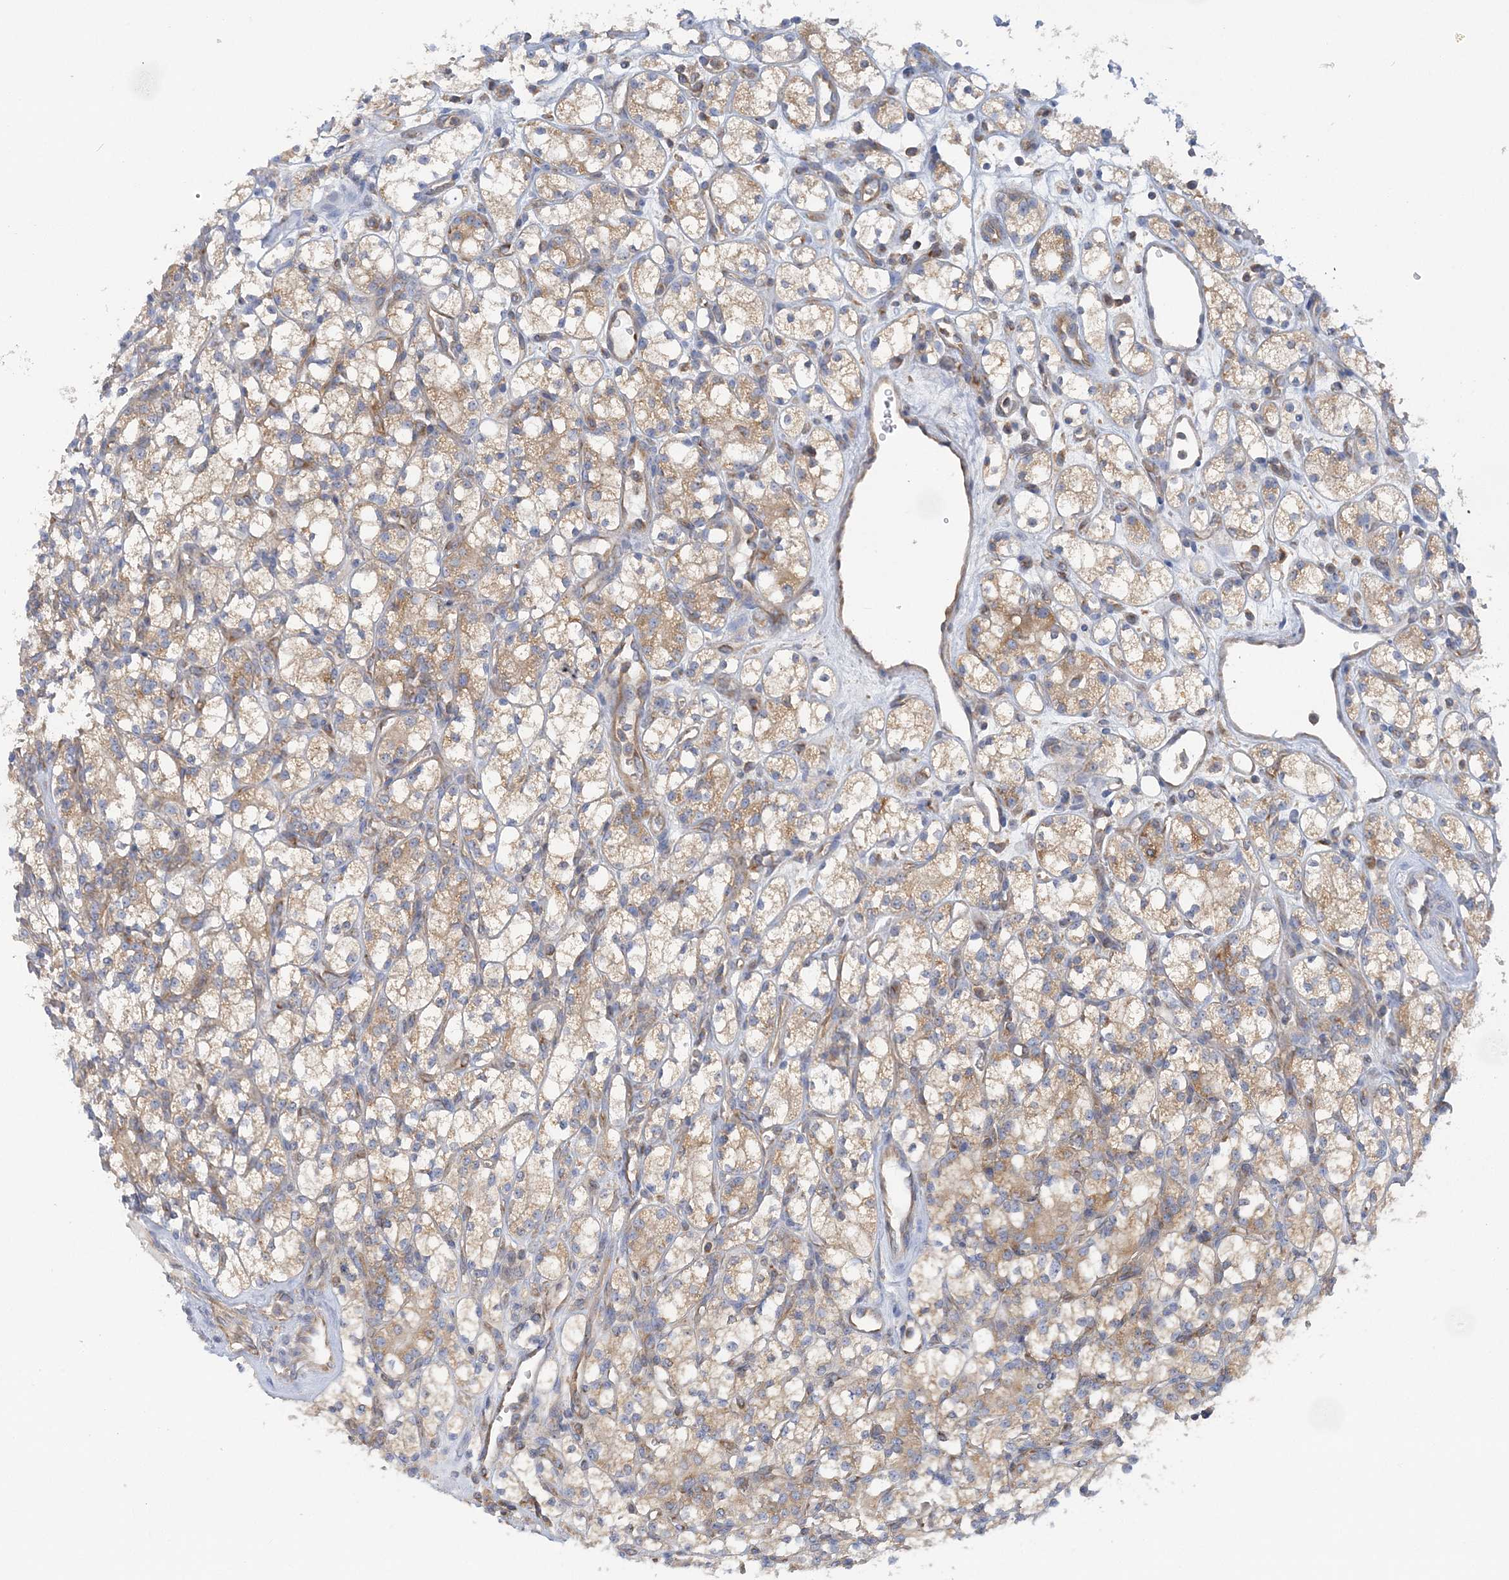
{"staining": {"intensity": "moderate", "quantity": "25%-75%", "location": "cytoplasmic/membranous"}, "tissue": "renal cancer", "cell_type": "Tumor cells", "image_type": "cancer", "snomed": [{"axis": "morphology", "description": "Adenocarcinoma, NOS"}, {"axis": "topography", "description": "Kidney"}], "caption": "Protein expression analysis of human renal cancer reveals moderate cytoplasmic/membranous staining in approximately 25%-75% of tumor cells. (IHC, brightfield microscopy, high magnification).", "gene": "FAM114A2", "patient": {"sex": "male", "age": 77}}